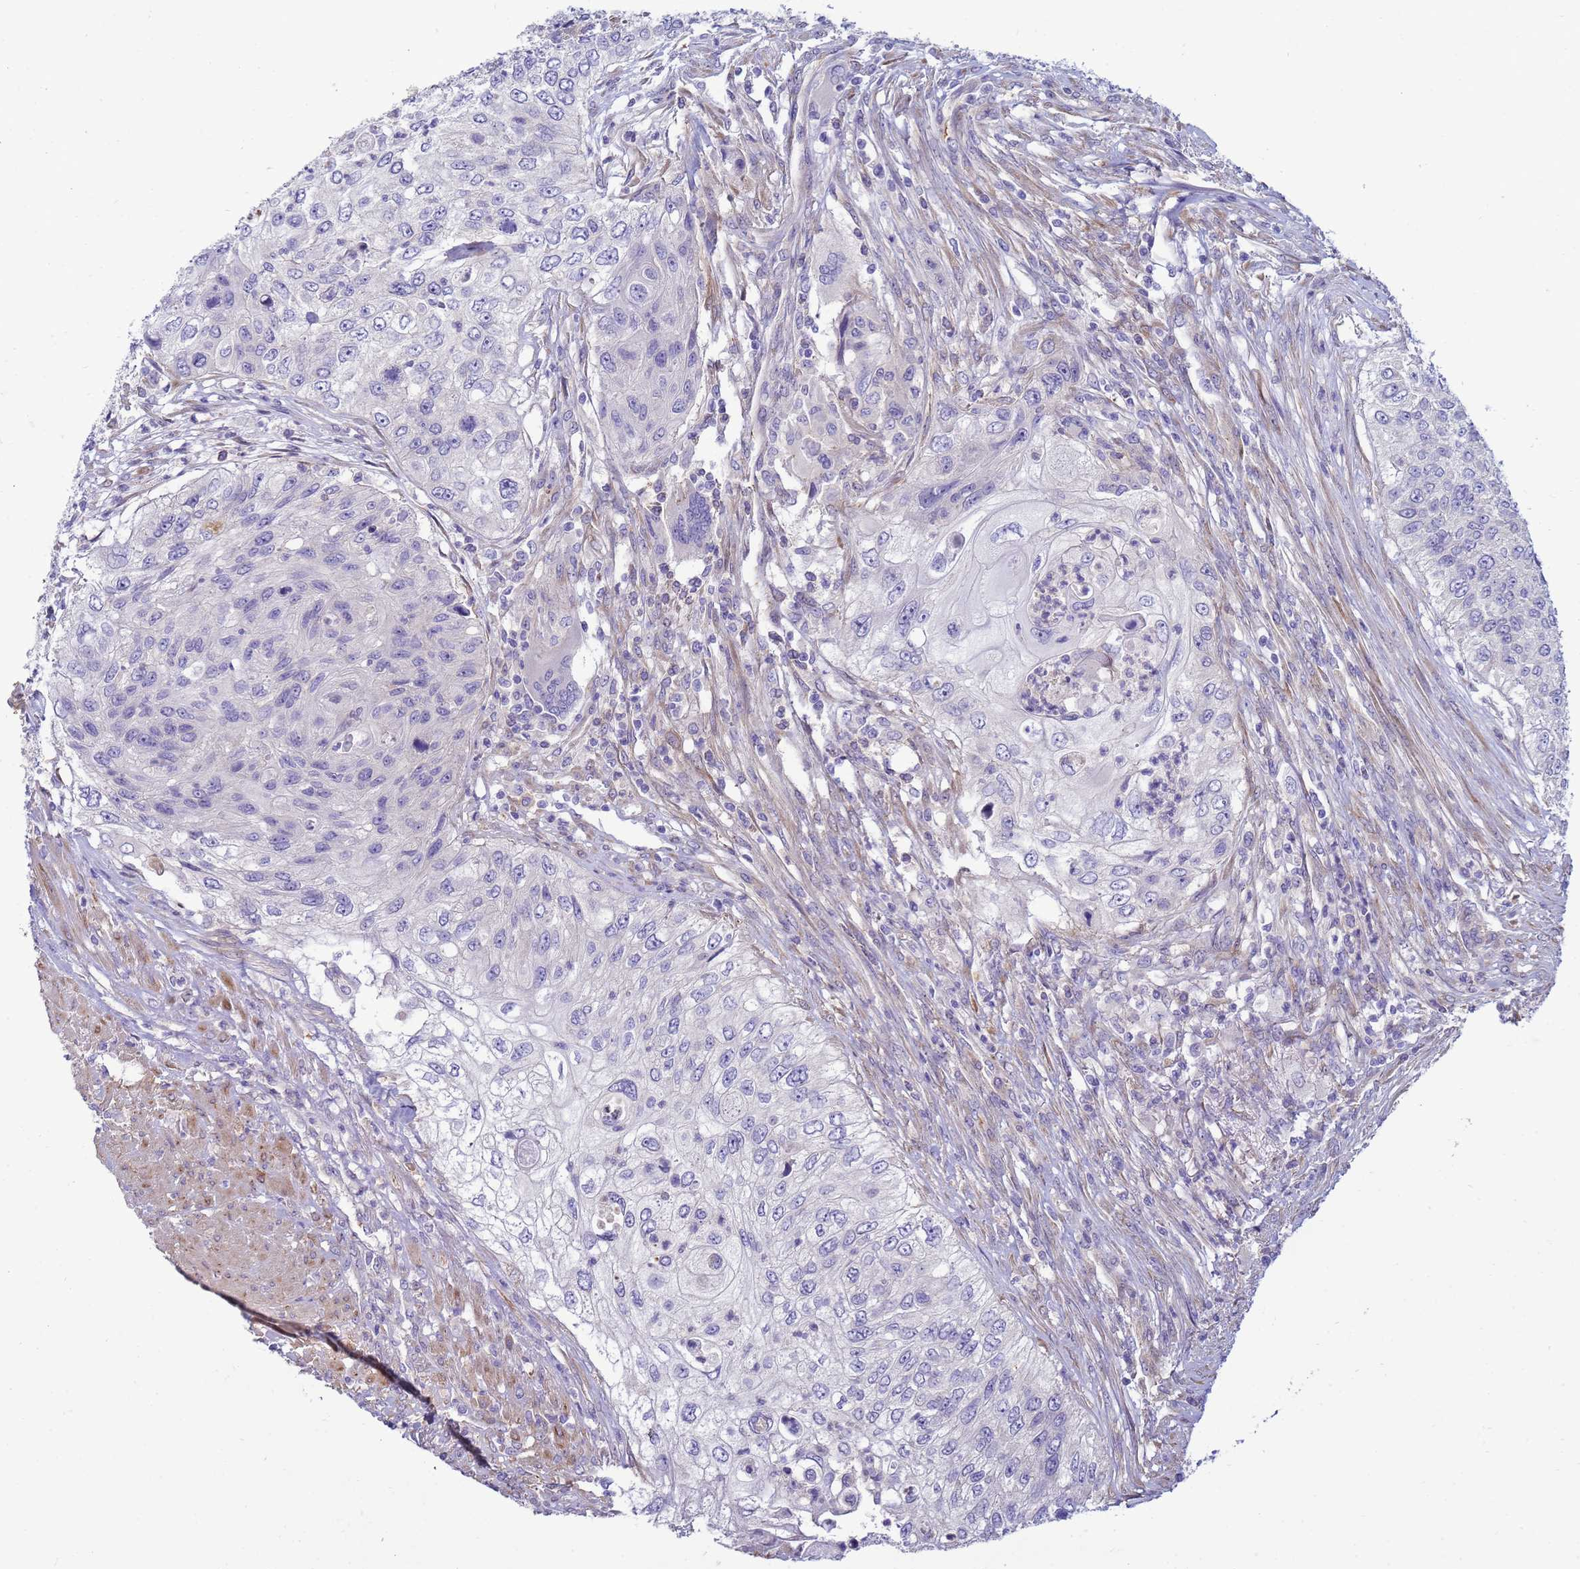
{"staining": {"intensity": "negative", "quantity": "none", "location": "none"}, "tissue": "urothelial cancer", "cell_type": "Tumor cells", "image_type": "cancer", "snomed": [{"axis": "morphology", "description": "Urothelial carcinoma, High grade"}, {"axis": "topography", "description": "Urinary bladder"}], "caption": "DAB immunohistochemical staining of high-grade urothelial carcinoma shows no significant positivity in tumor cells.", "gene": "TRPC6", "patient": {"sex": "female", "age": 60}}